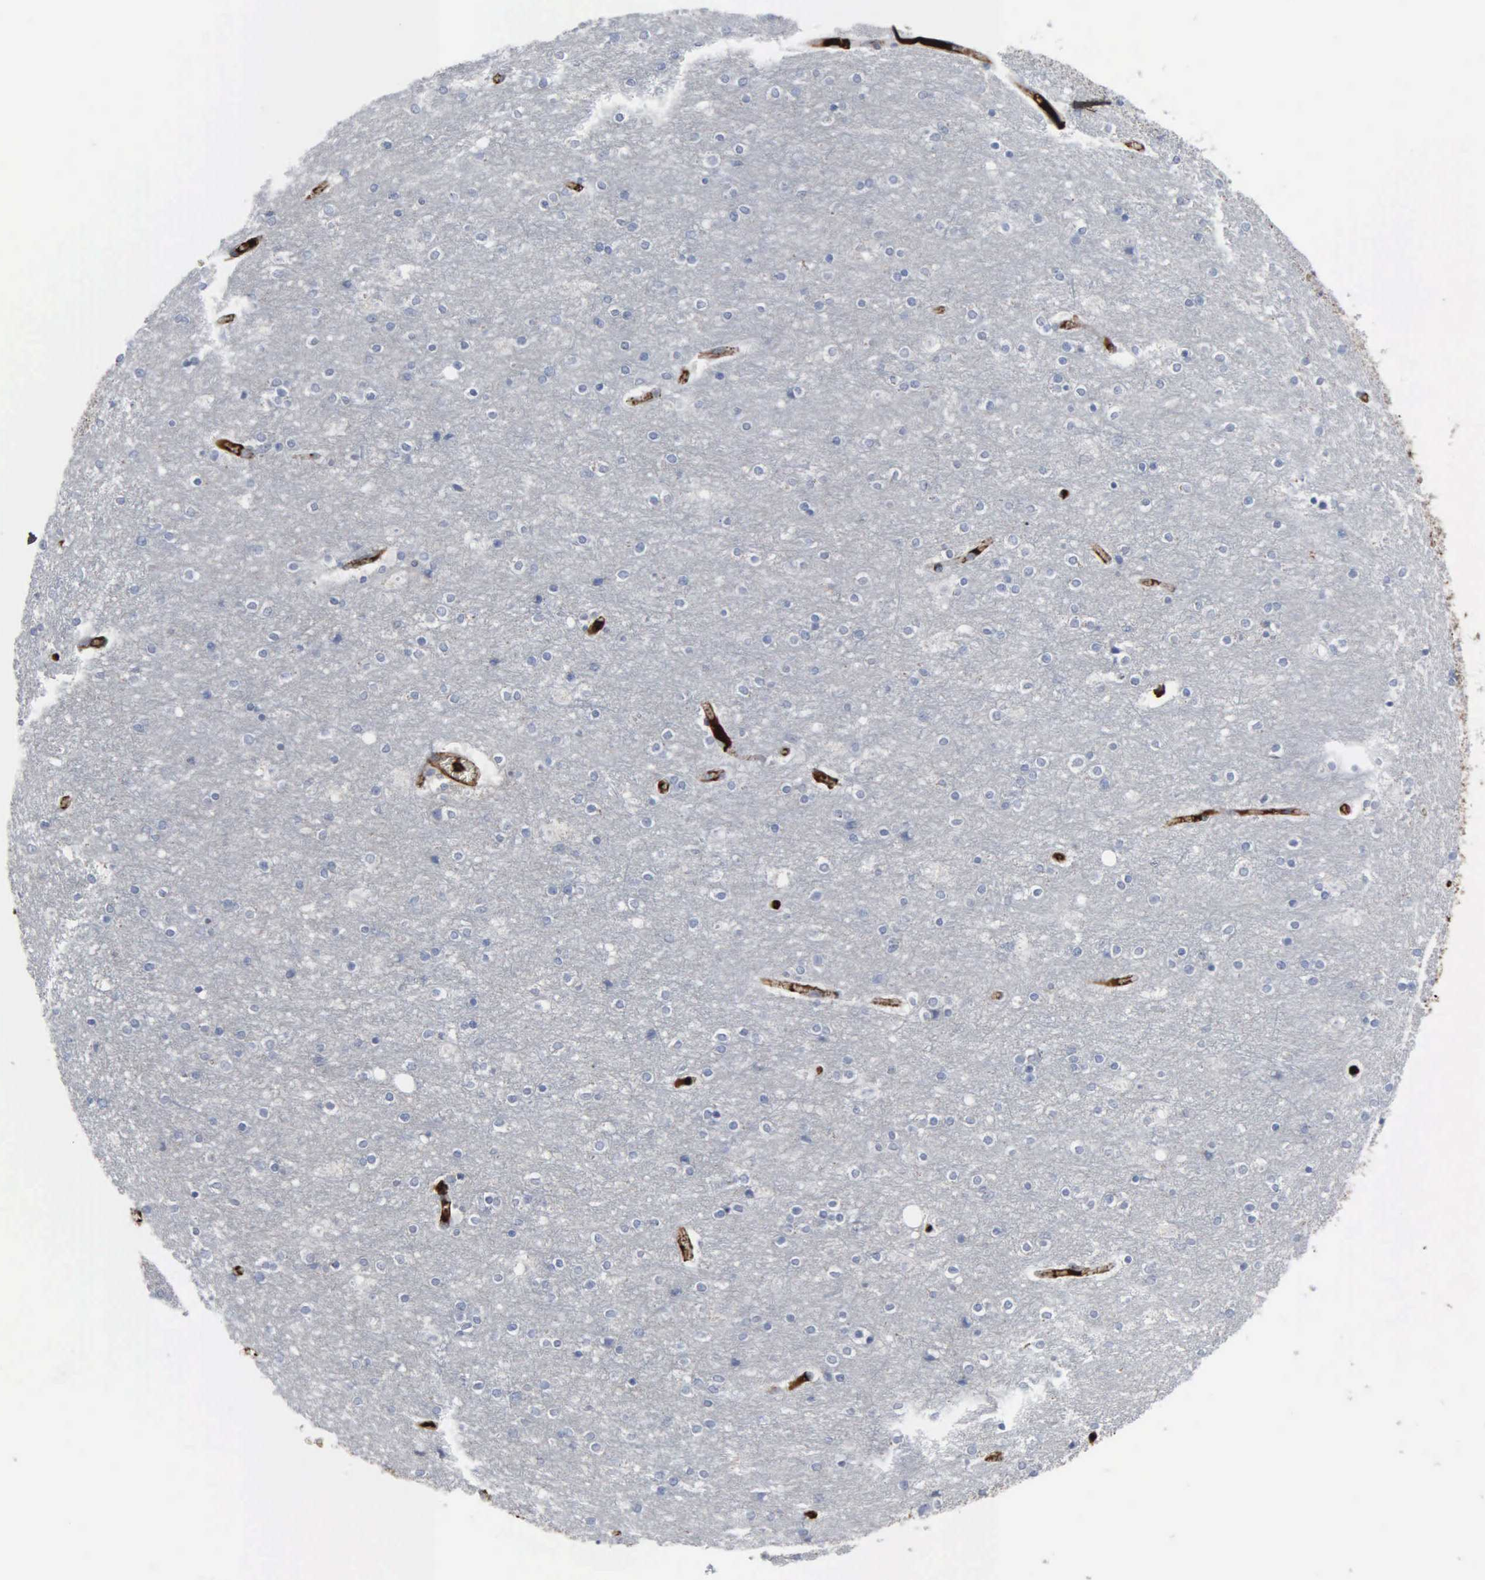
{"staining": {"intensity": "strong", "quantity": ">75%", "location": "cytoplasmic/membranous"}, "tissue": "cerebral cortex", "cell_type": "Endothelial cells", "image_type": "normal", "snomed": [{"axis": "morphology", "description": "Normal tissue, NOS"}, {"axis": "topography", "description": "Cerebral cortex"}], "caption": "Unremarkable cerebral cortex demonstrates strong cytoplasmic/membranous positivity in approximately >75% of endothelial cells, visualized by immunohistochemistry.", "gene": "FN1", "patient": {"sex": "female", "age": 54}}